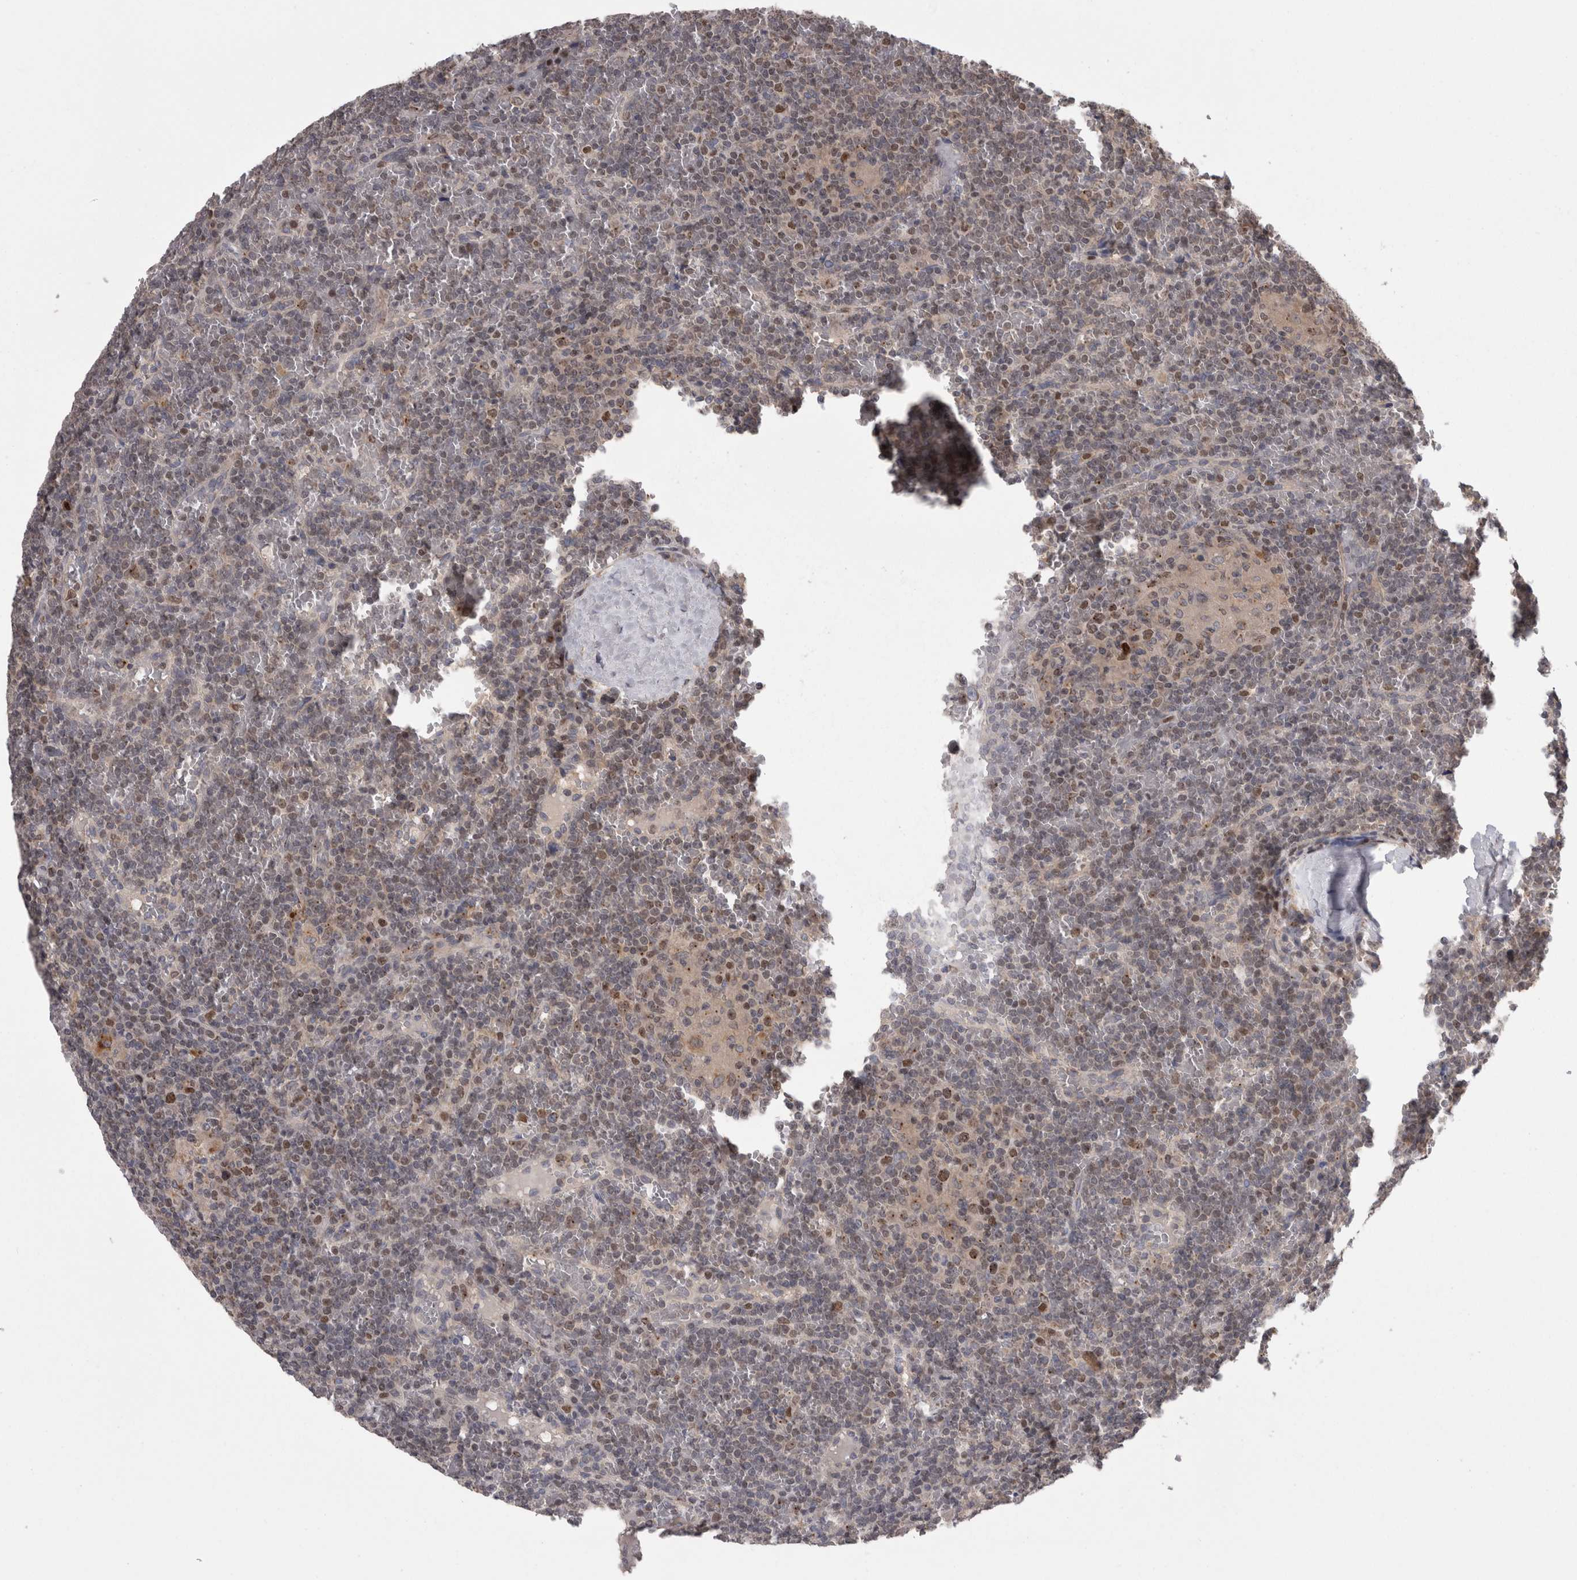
{"staining": {"intensity": "moderate", "quantity": "<25%", "location": "nuclear"}, "tissue": "lymphoma", "cell_type": "Tumor cells", "image_type": "cancer", "snomed": [{"axis": "morphology", "description": "Malignant lymphoma, non-Hodgkin's type, Low grade"}, {"axis": "topography", "description": "Spleen"}], "caption": "Immunohistochemistry photomicrograph of low-grade malignant lymphoma, non-Hodgkin's type stained for a protein (brown), which reveals low levels of moderate nuclear staining in about <25% of tumor cells.", "gene": "PCM1", "patient": {"sex": "female", "age": 19}}